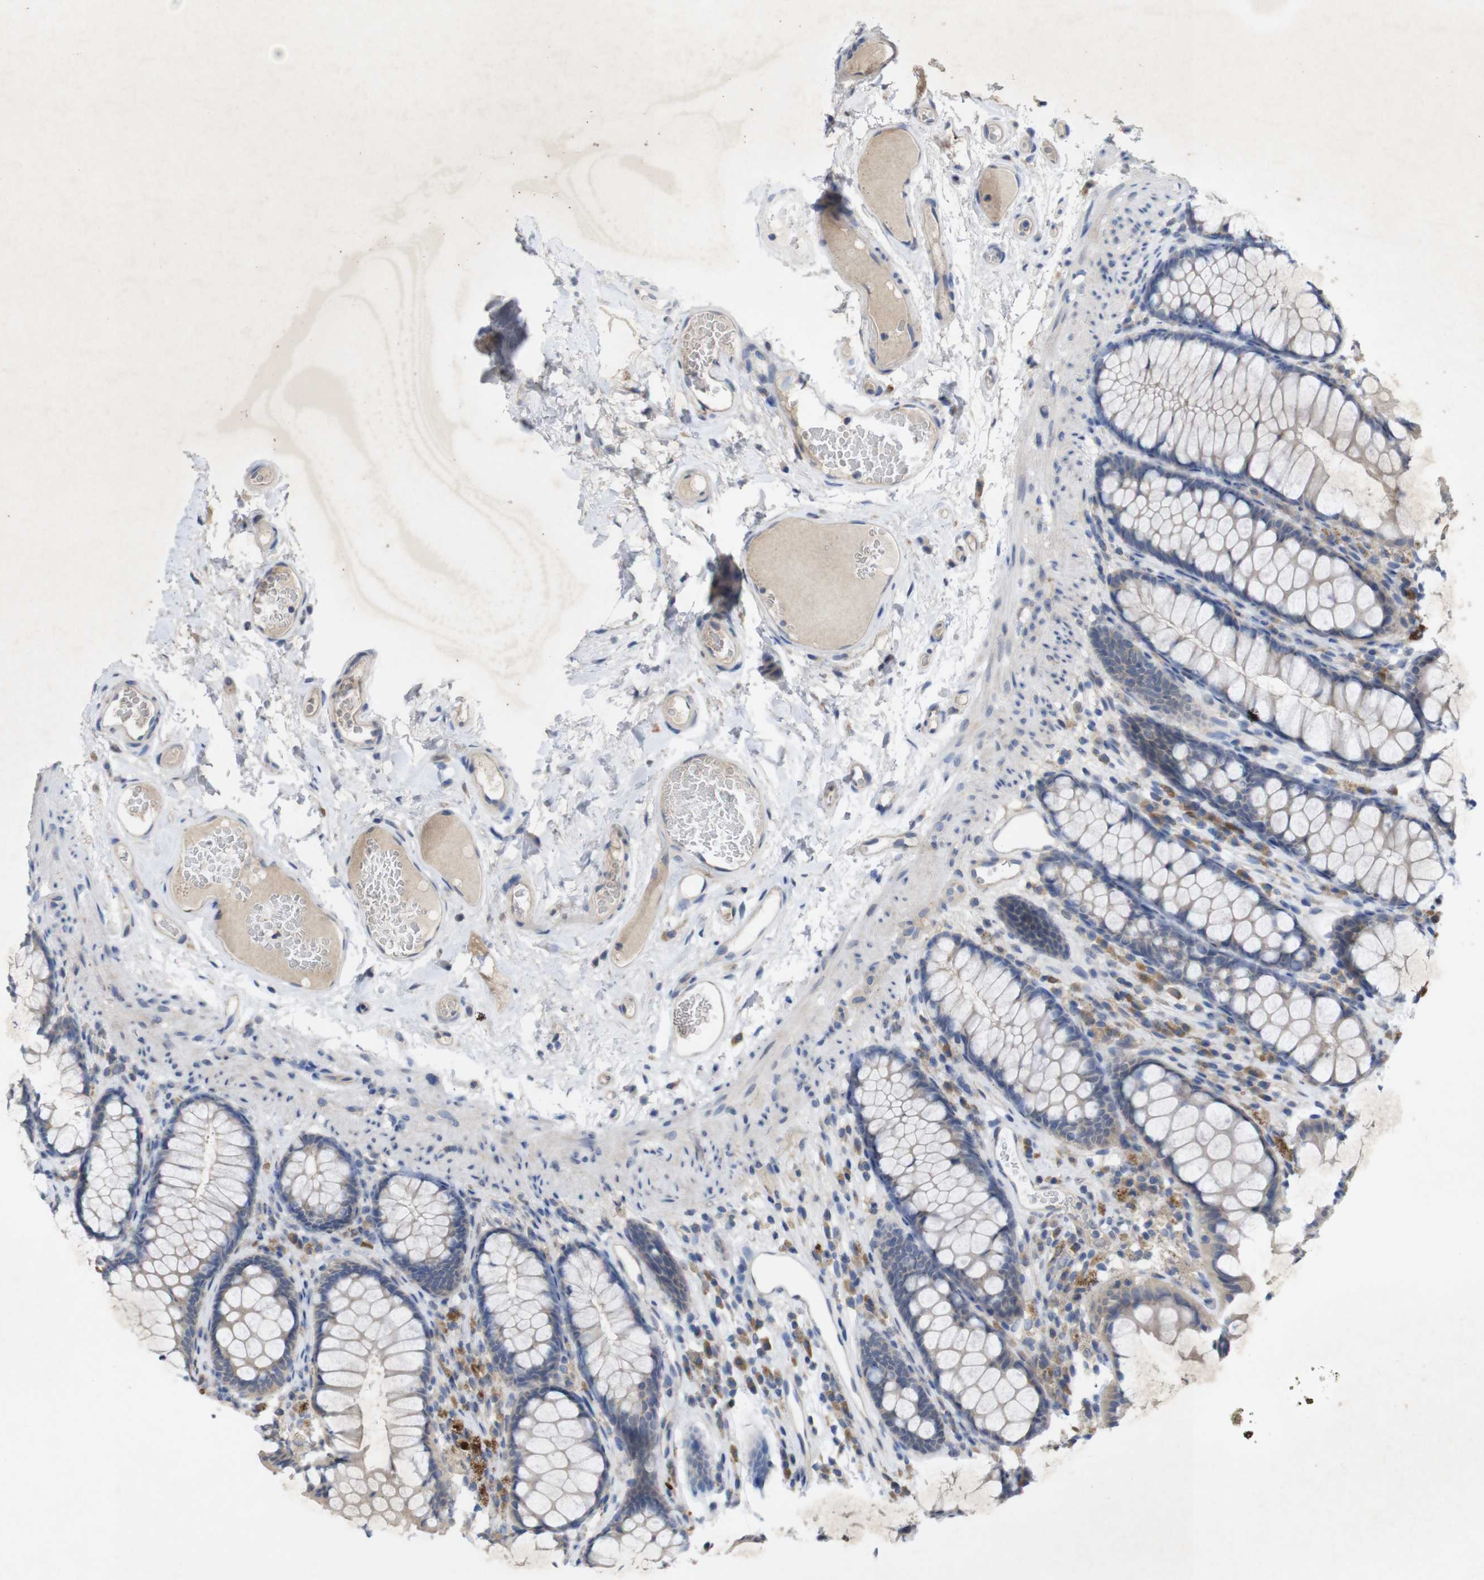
{"staining": {"intensity": "weak", "quantity": "25%-75%", "location": "cytoplasmic/membranous"}, "tissue": "colon", "cell_type": "Endothelial cells", "image_type": "normal", "snomed": [{"axis": "morphology", "description": "Normal tissue, NOS"}, {"axis": "topography", "description": "Colon"}], "caption": "Immunohistochemical staining of unremarkable human colon displays 25%-75% levels of weak cytoplasmic/membranous protein positivity in approximately 25%-75% of endothelial cells.", "gene": "BCAR3", "patient": {"sex": "female", "age": 55}}